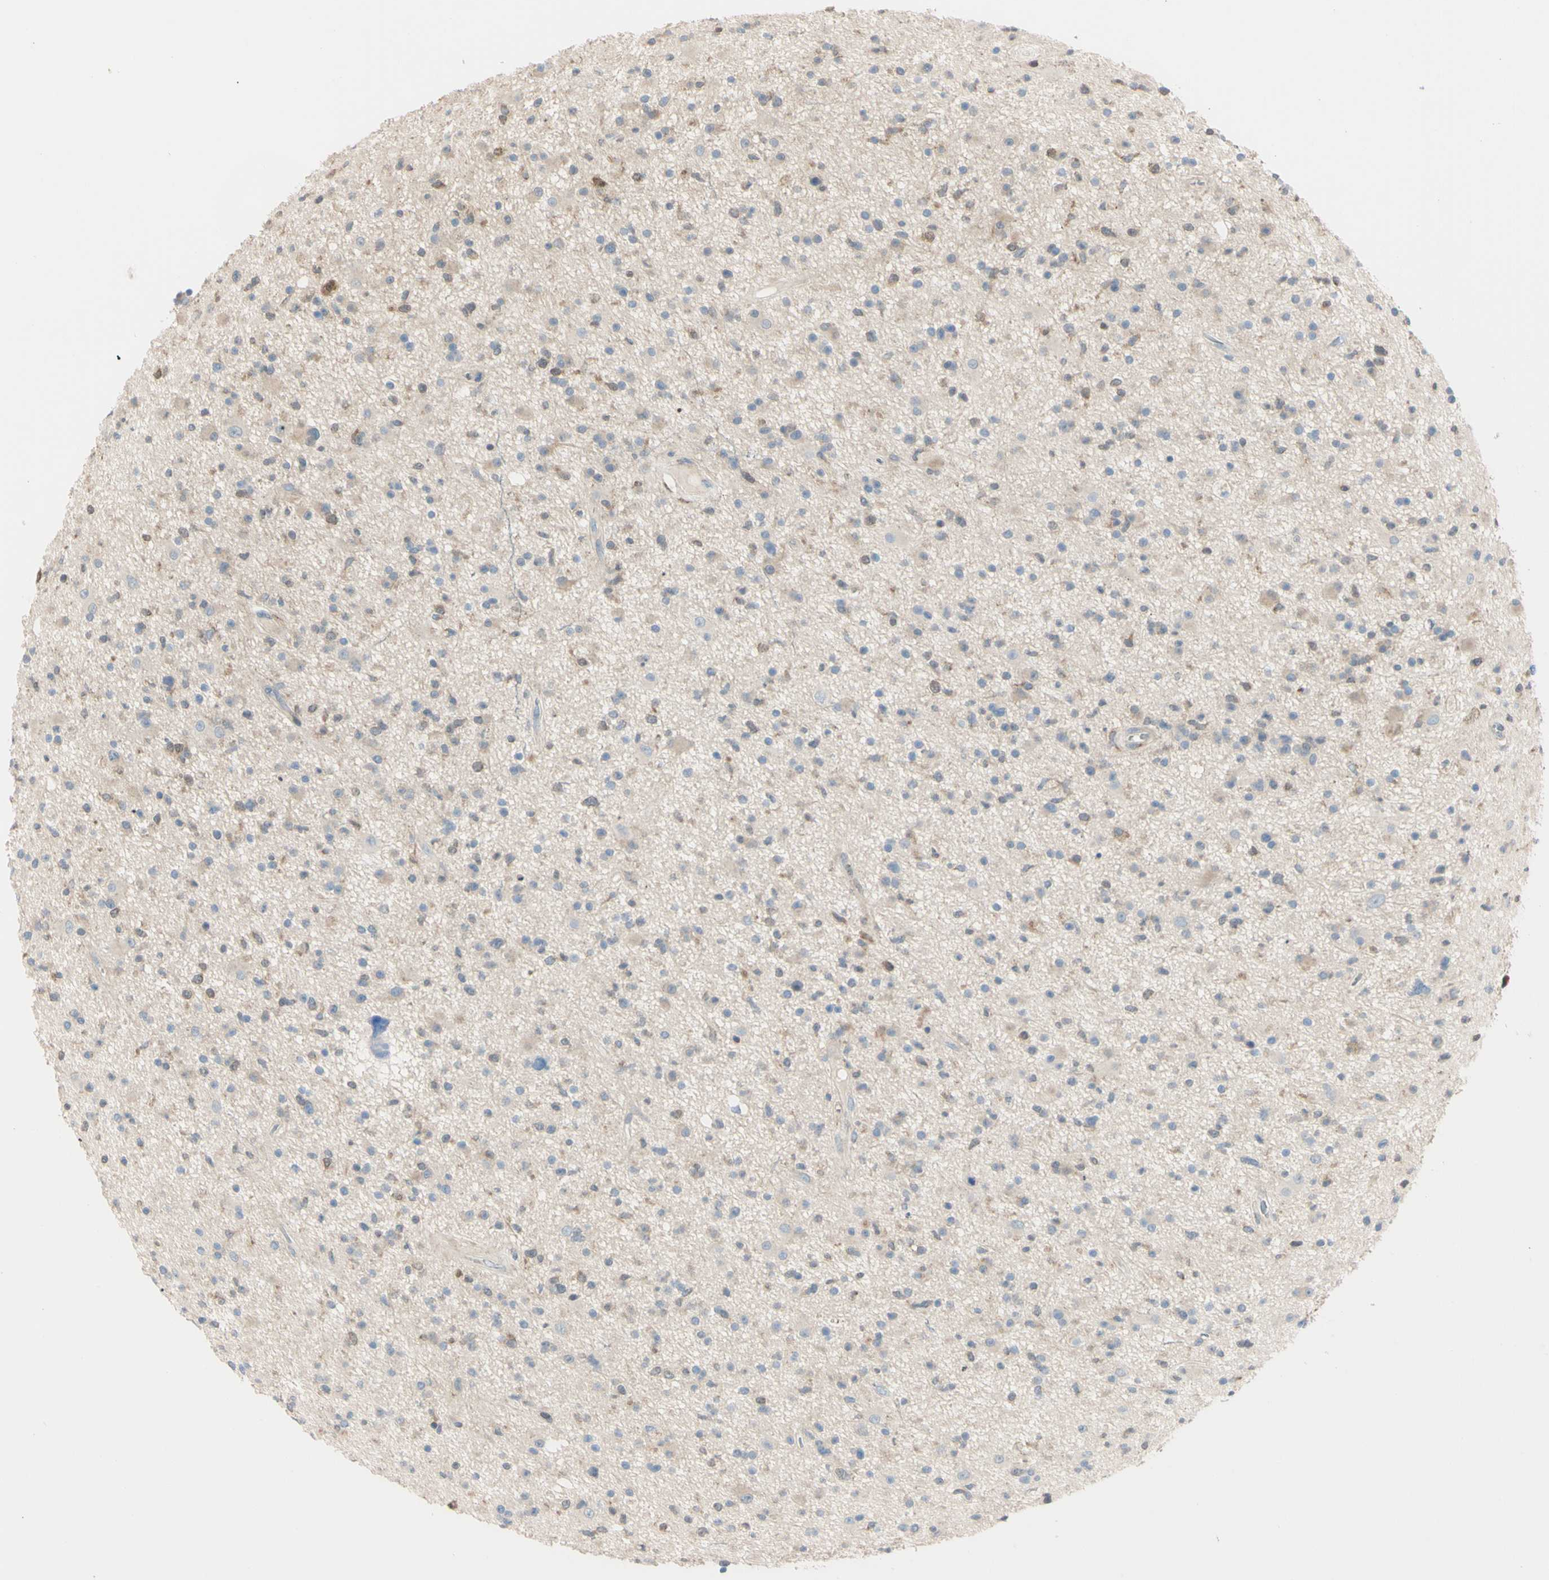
{"staining": {"intensity": "weak", "quantity": "<25%", "location": "cytoplasmic/membranous"}, "tissue": "glioma", "cell_type": "Tumor cells", "image_type": "cancer", "snomed": [{"axis": "morphology", "description": "Glioma, malignant, High grade"}, {"axis": "topography", "description": "Brain"}], "caption": "This is an immunohistochemistry (IHC) image of human malignant glioma (high-grade). There is no positivity in tumor cells.", "gene": "EIF5A", "patient": {"sex": "male", "age": 33}}